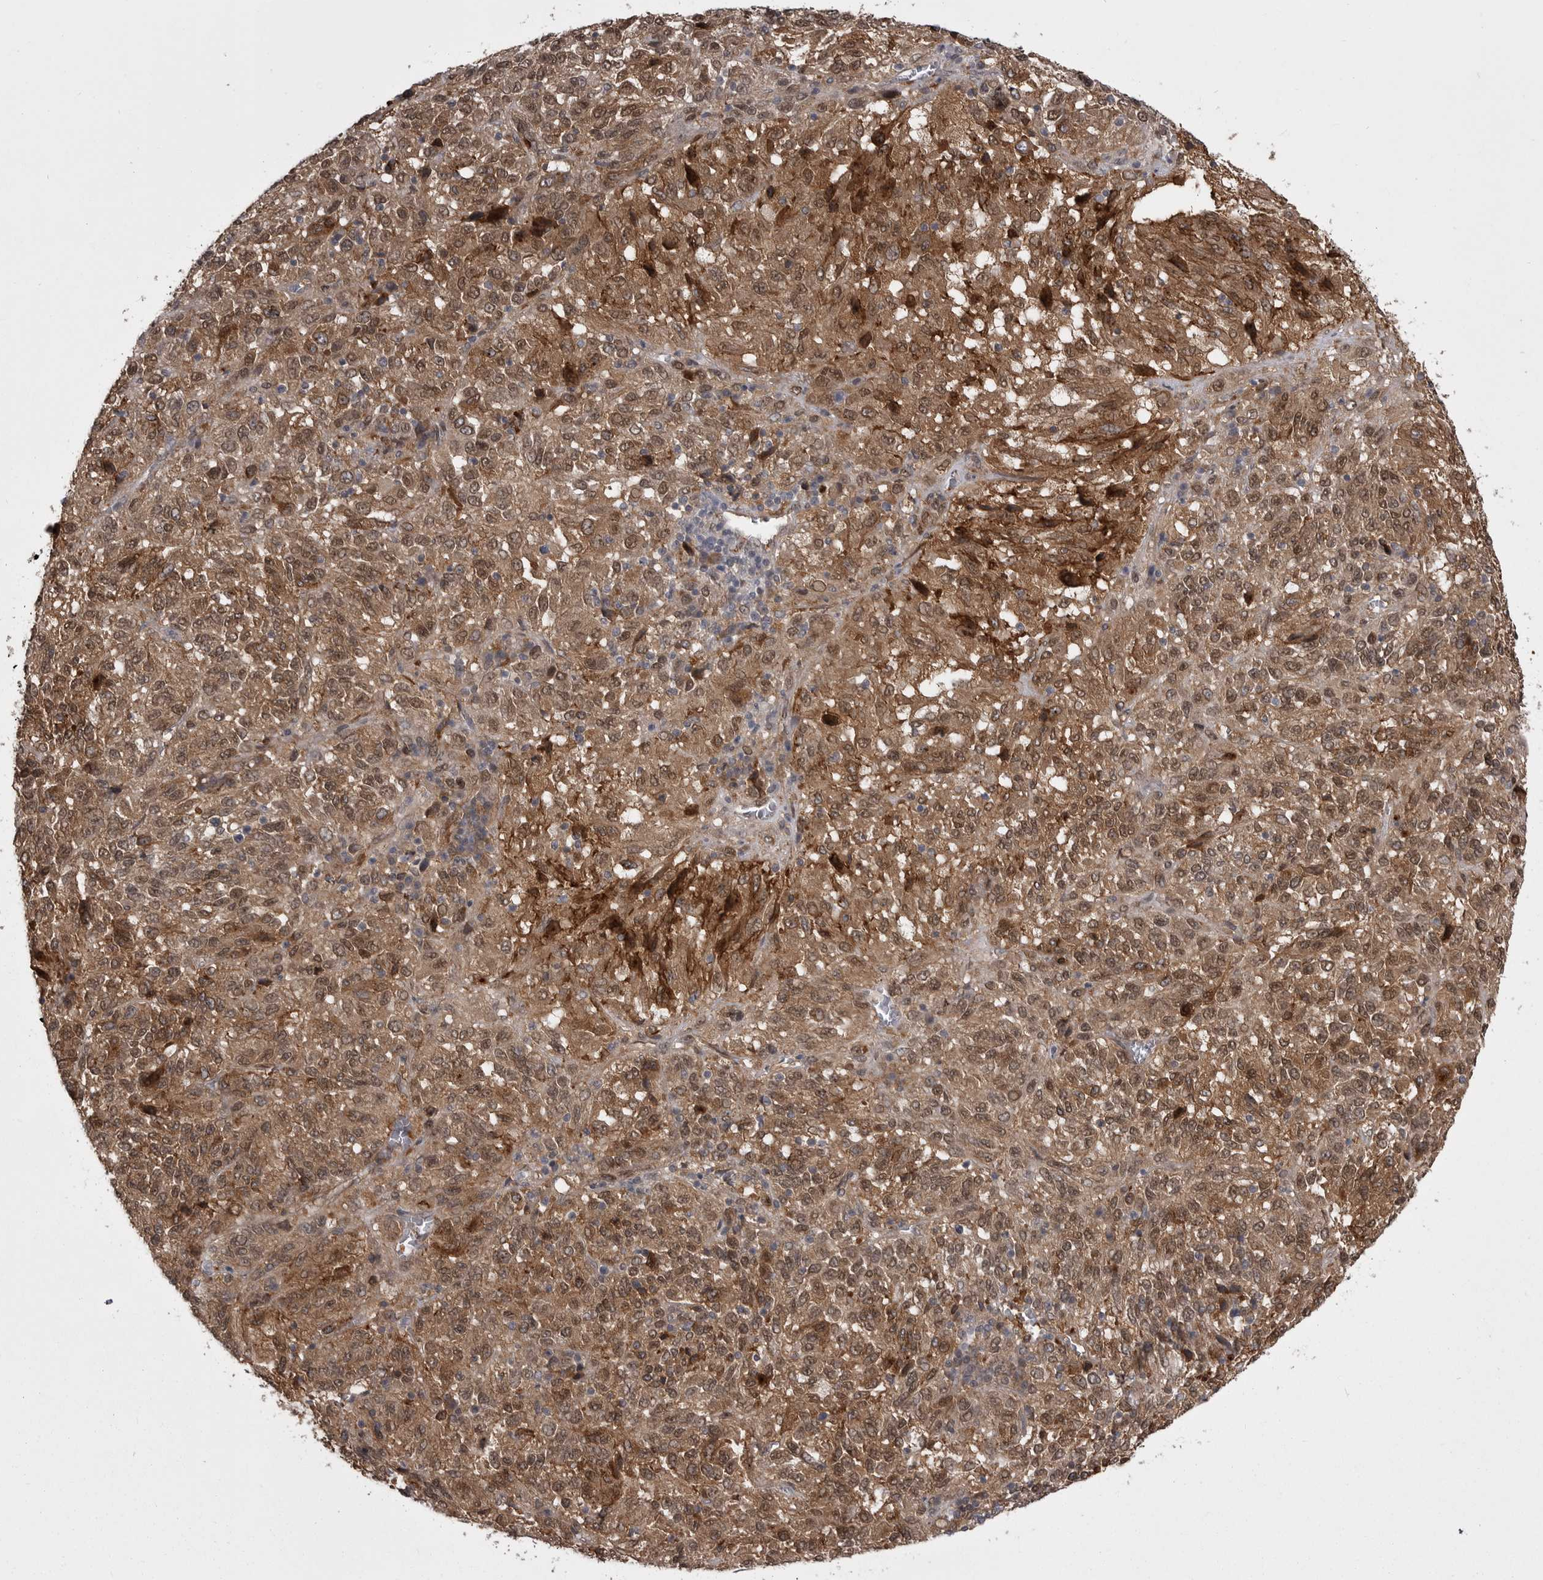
{"staining": {"intensity": "moderate", "quantity": ">75%", "location": "cytoplasmic/membranous,nuclear"}, "tissue": "melanoma", "cell_type": "Tumor cells", "image_type": "cancer", "snomed": [{"axis": "morphology", "description": "Malignant melanoma, Metastatic site"}, {"axis": "topography", "description": "Lung"}], "caption": "Tumor cells exhibit medium levels of moderate cytoplasmic/membranous and nuclear expression in about >75% of cells in human melanoma. (Stains: DAB (3,3'-diaminobenzidine) in brown, nuclei in blue, Microscopy: brightfield microscopy at high magnification).", "gene": "ABL1", "patient": {"sex": "male", "age": 64}}